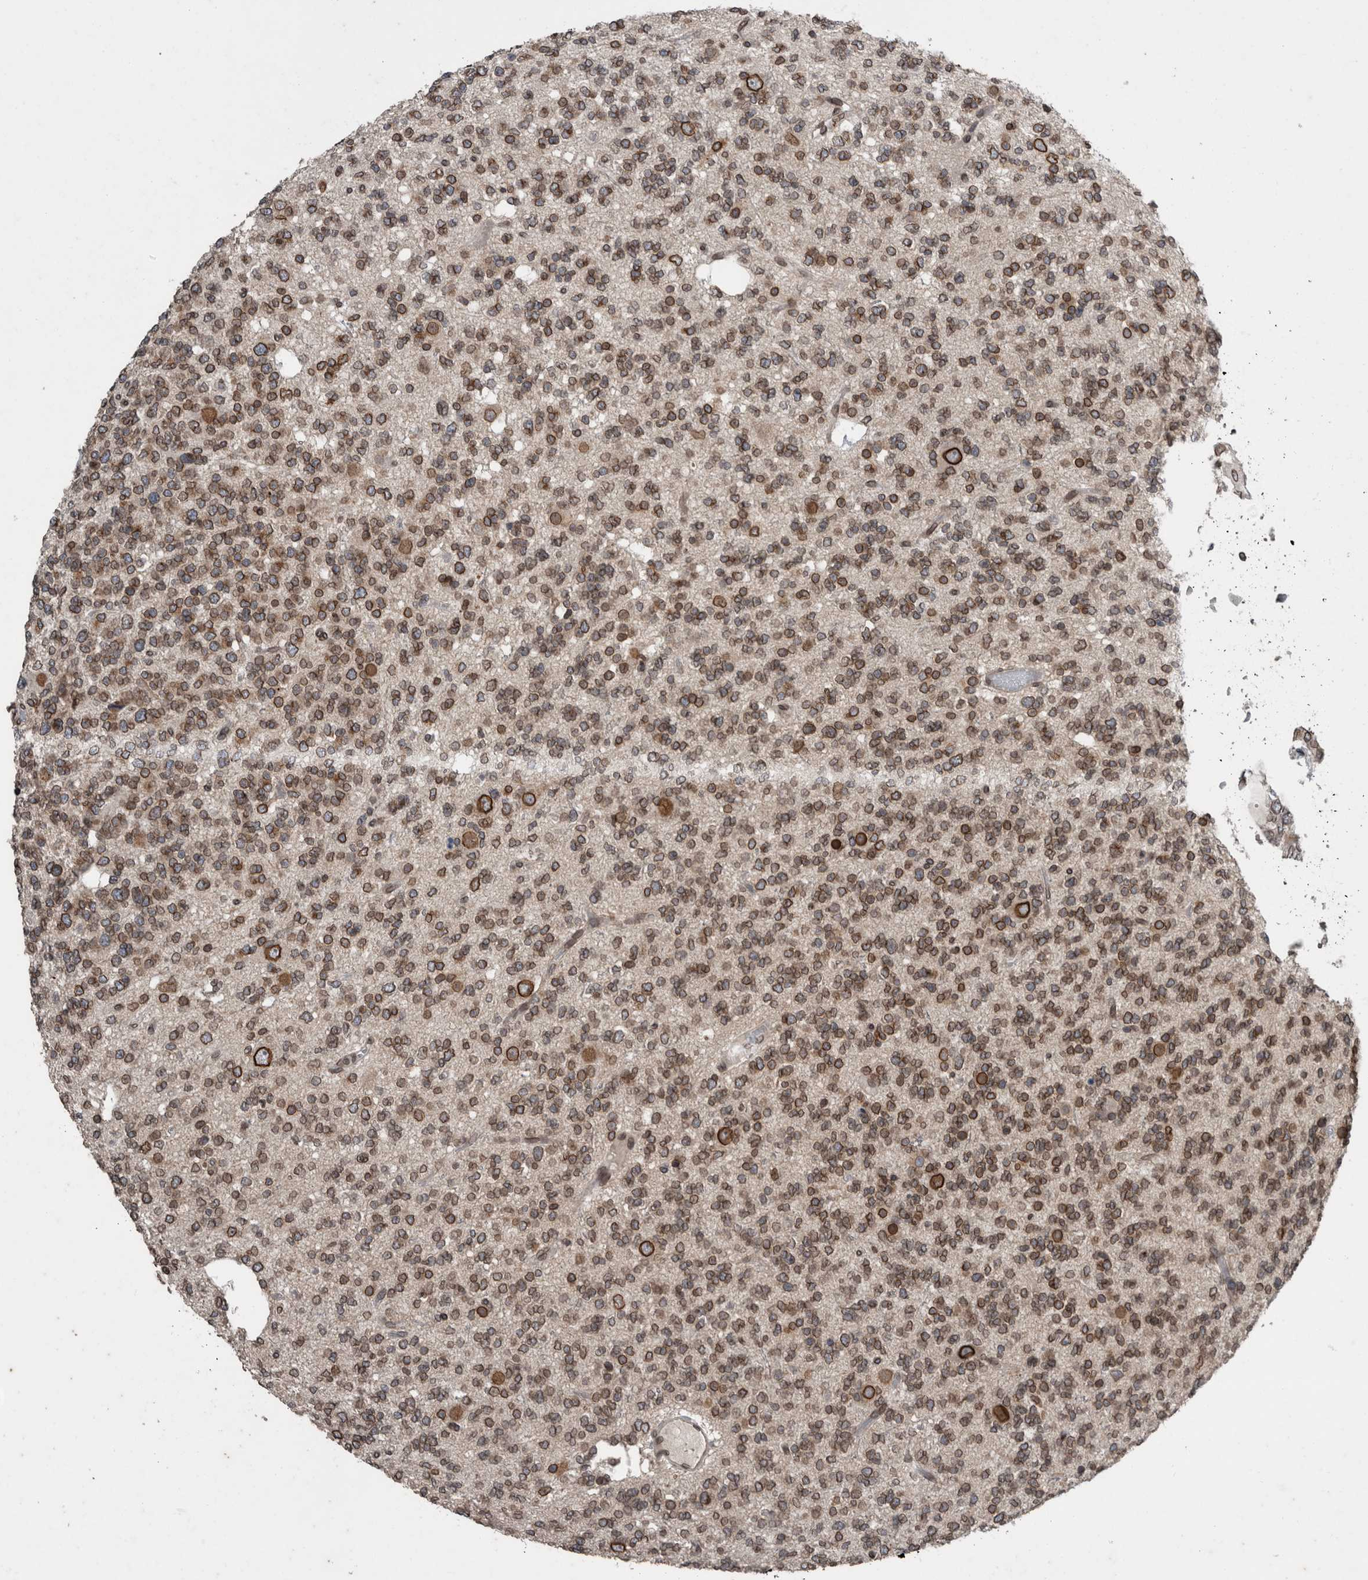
{"staining": {"intensity": "moderate", "quantity": ">75%", "location": "cytoplasmic/membranous,nuclear"}, "tissue": "glioma", "cell_type": "Tumor cells", "image_type": "cancer", "snomed": [{"axis": "morphology", "description": "Glioma, malignant, Low grade"}, {"axis": "topography", "description": "Brain"}], "caption": "Protein staining shows moderate cytoplasmic/membranous and nuclear positivity in about >75% of tumor cells in low-grade glioma (malignant).", "gene": "RANBP2", "patient": {"sex": "male", "age": 38}}